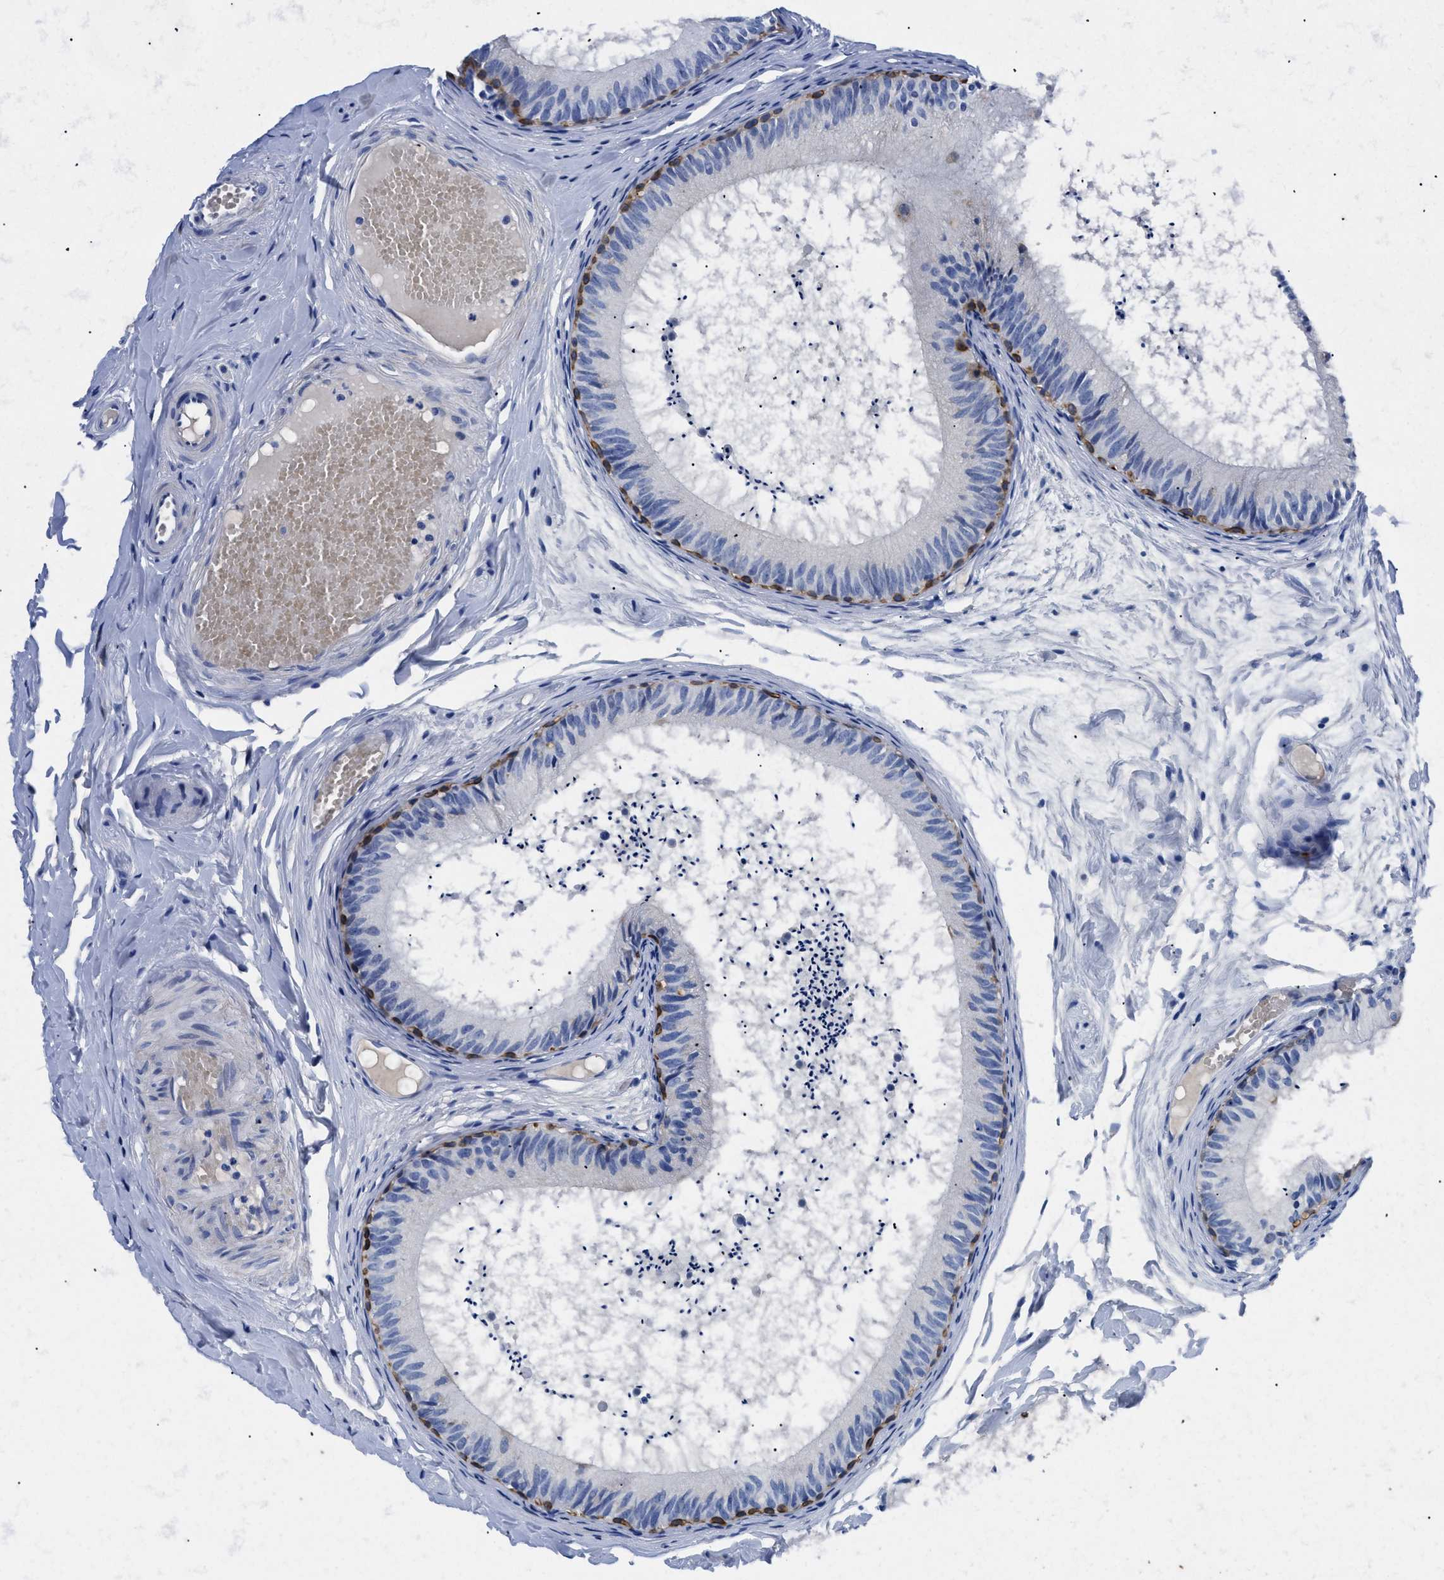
{"staining": {"intensity": "strong", "quantity": "25%-75%", "location": "cytoplasmic/membranous"}, "tissue": "epididymis", "cell_type": "Glandular cells", "image_type": "normal", "snomed": [{"axis": "morphology", "description": "Normal tissue, NOS"}, {"axis": "topography", "description": "Epididymis"}], "caption": "High-magnification brightfield microscopy of benign epididymis stained with DAB (3,3'-diaminobenzidine) (brown) and counterstained with hematoxylin (blue). glandular cells exhibit strong cytoplasmic/membranous expression is appreciated in about25%-75% of cells. (brown staining indicates protein expression, while blue staining denotes nuclei).", "gene": "TMEM68", "patient": {"sex": "male", "age": 46}}